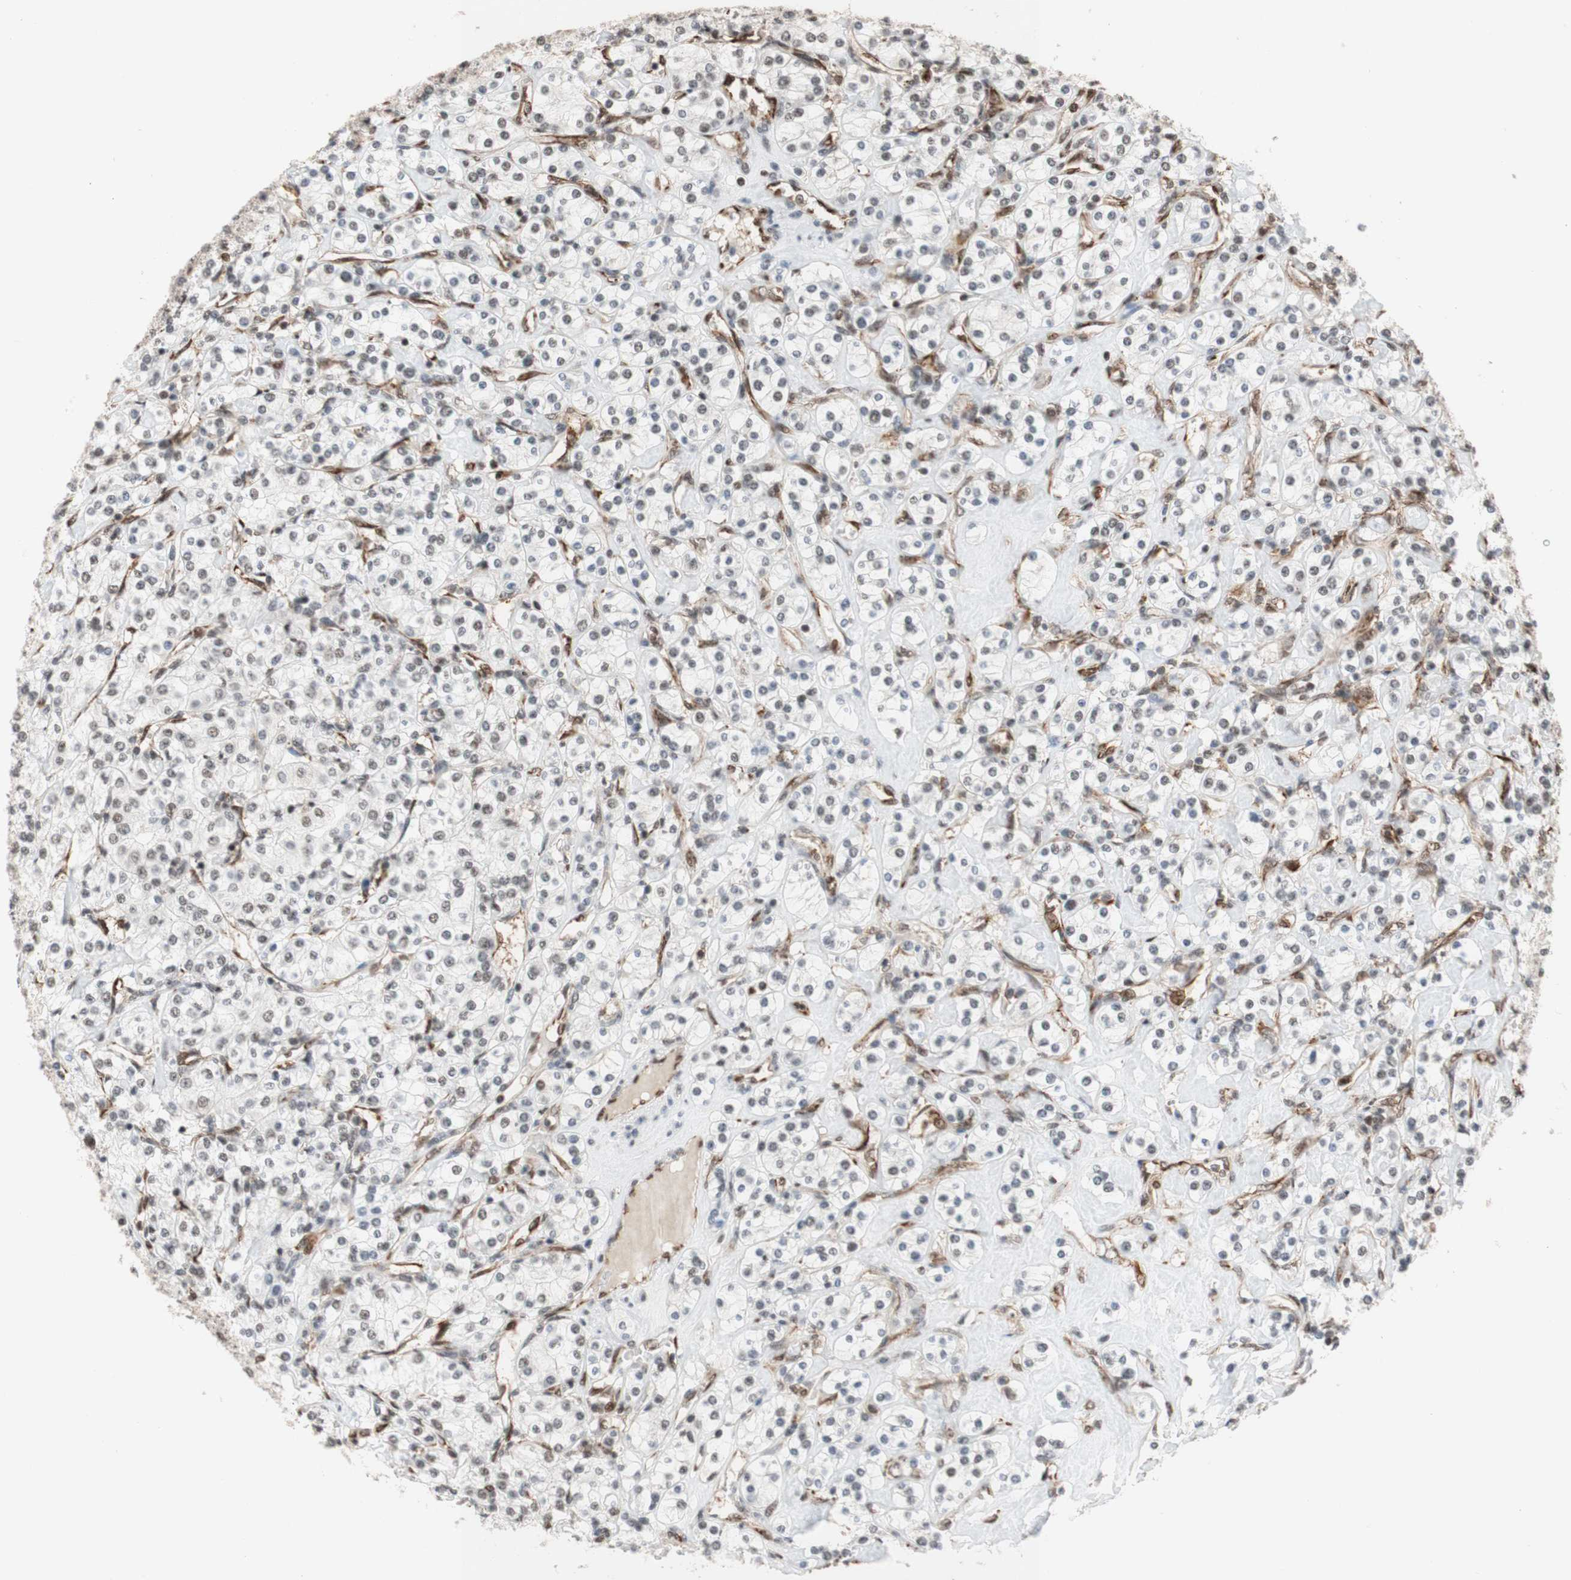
{"staining": {"intensity": "negative", "quantity": "none", "location": "none"}, "tissue": "renal cancer", "cell_type": "Tumor cells", "image_type": "cancer", "snomed": [{"axis": "morphology", "description": "Adenocarcinoma, NOS"}, {"axis": "topography", "description": "Kidney"}], "caption": "The IHC histopathology image has no significant positivity in tumor cells of renal adenocarcinoma tissue.", "gene": "SAP18", "patient": {"sex": "male", "age": 77}}